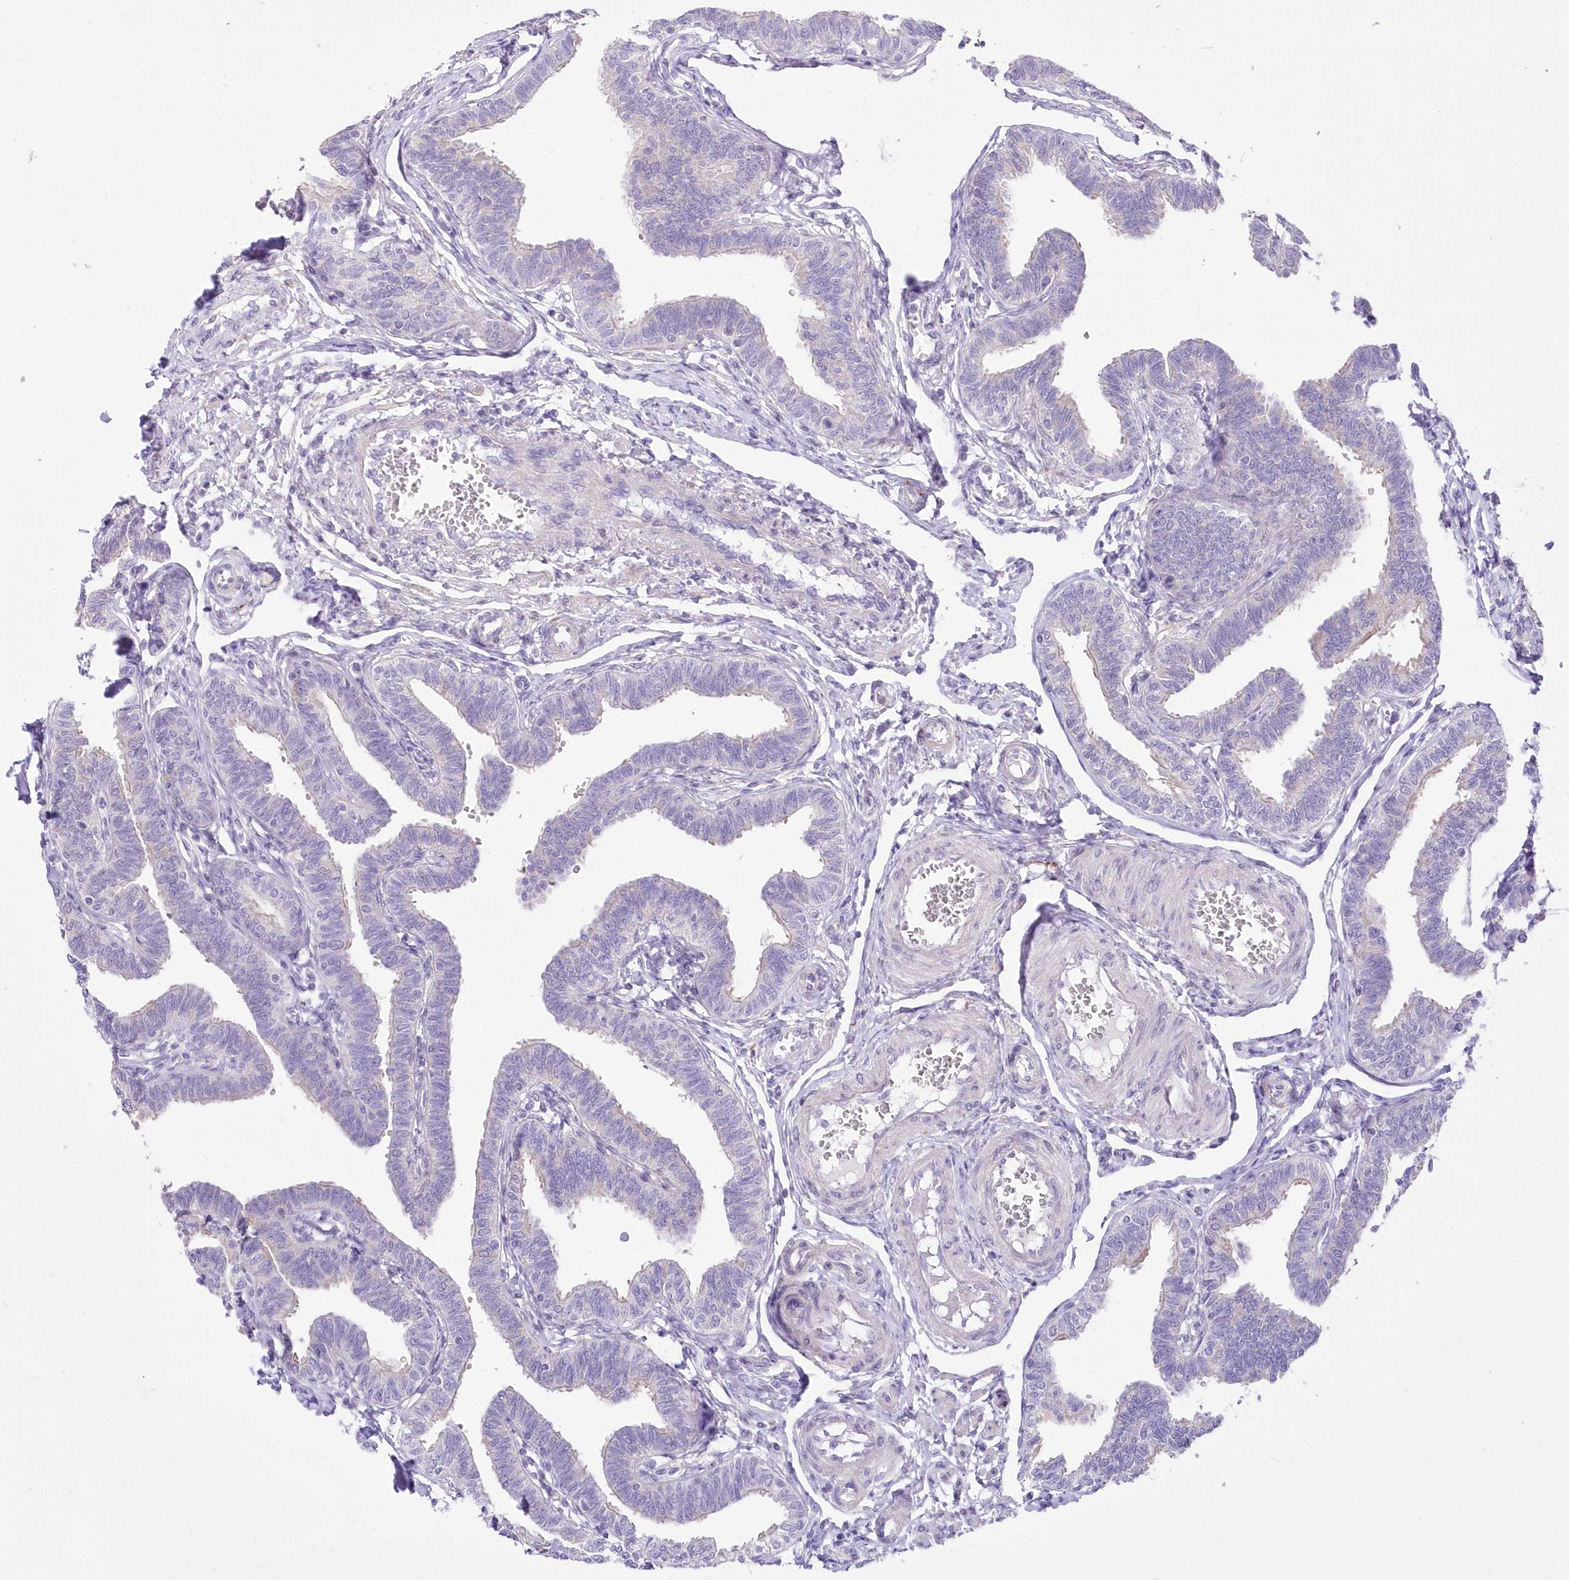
{"staining": {"intensity": "negative", "quantity": "none", "location": "none"}, "tissue": "fallopian tube", "cell_type": "Glandular cells", "image_type": "normal", "snomed": [{"axis": "morphology", "description": "Normal tissue, NOS"}, {"axis": "topography", "description": "Fallopian tube"}, {"axis": "topography", "description": "Ovary"}], "caption": "IHC of unremarkable fallopian tube displays no positivity in glandular cells.", "gene": "FAM241B", "patient": {"sex": "female", "age": 23}}